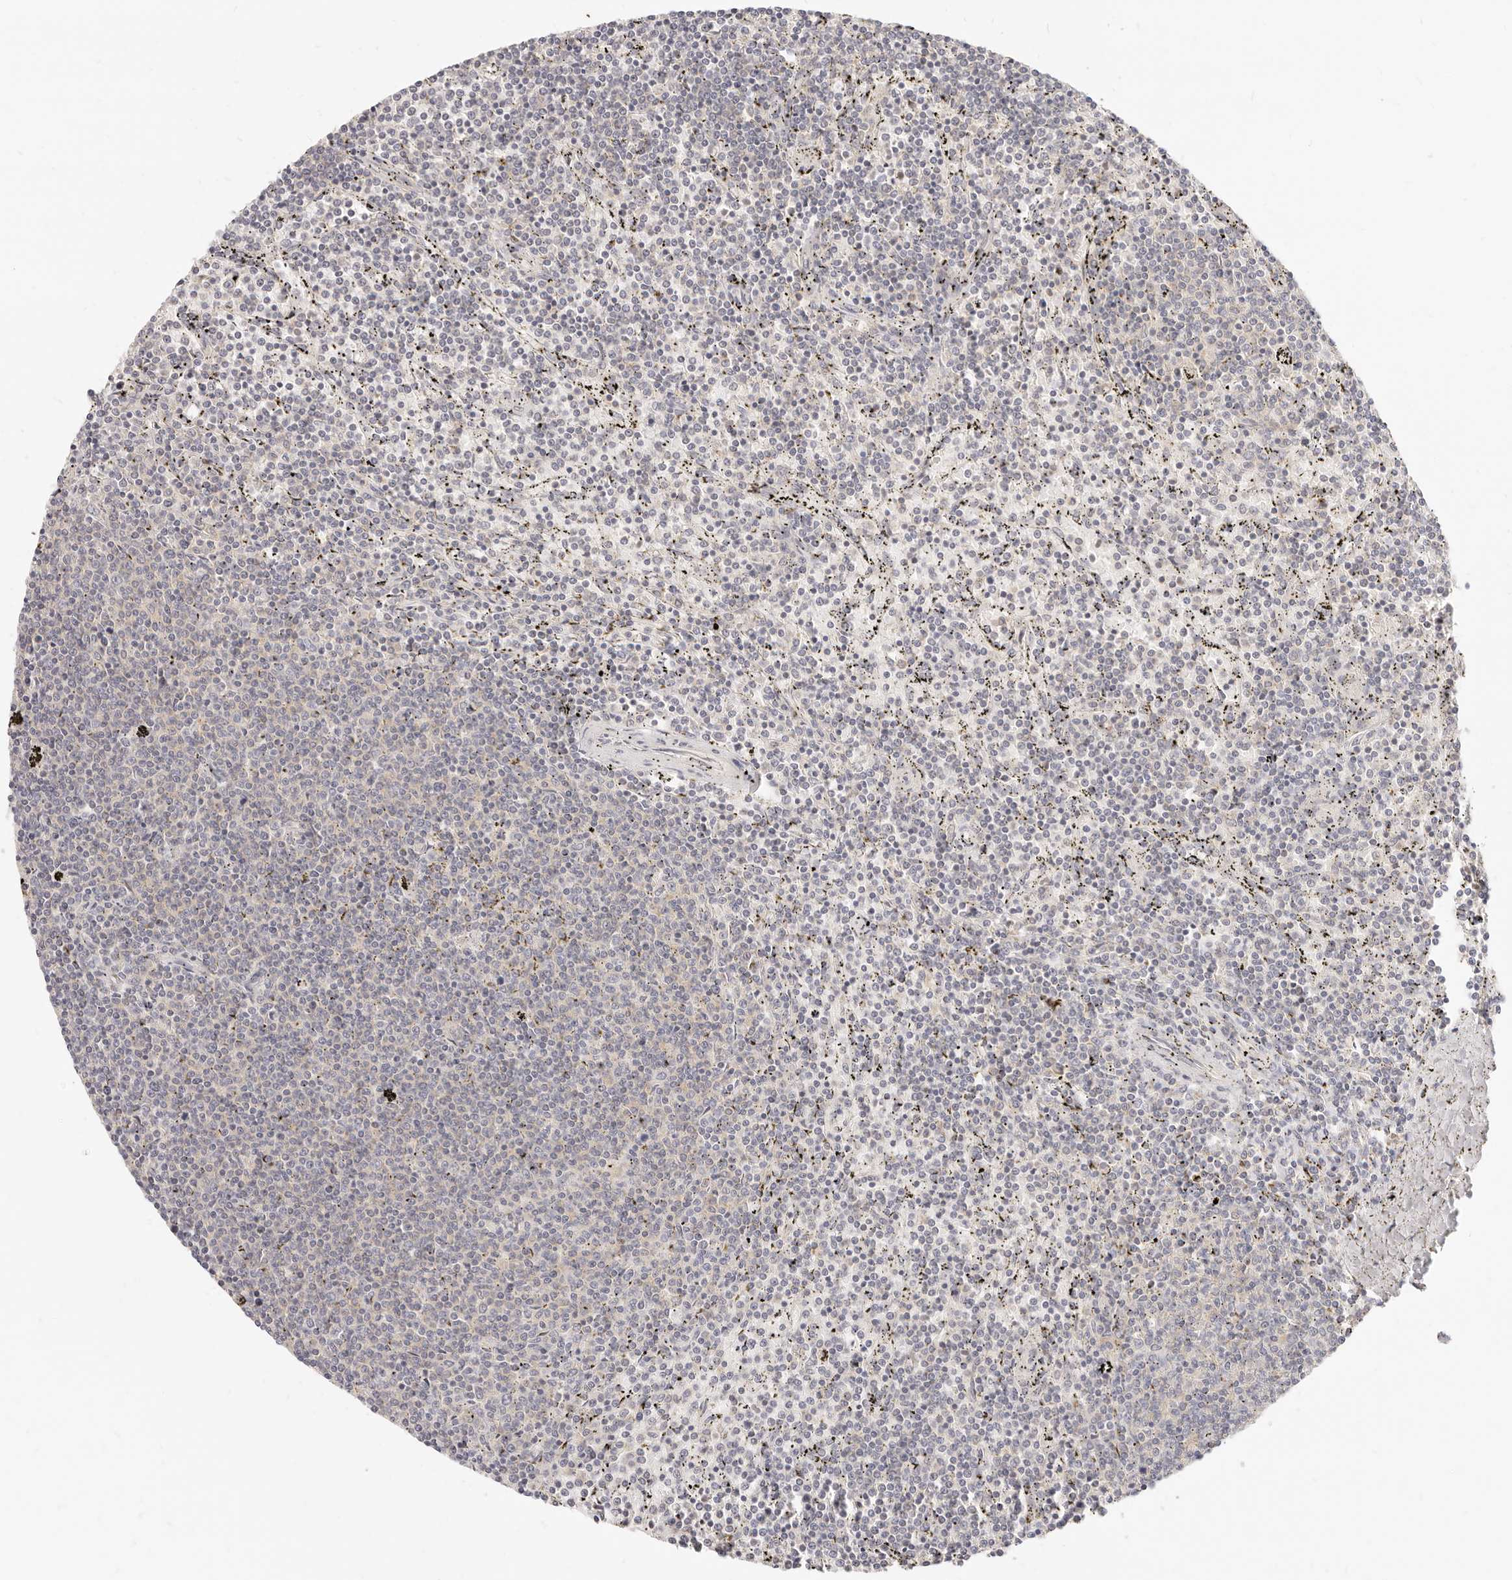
{"staining": {"intensity": "negative", "quantity": "none", "location": "none"}, "tissue": "lymphoma", "cell_type": "Tumor cells", "image_type": "cancer", "snomed": [{"axis": "morphology", "description": "Malignant lymphoma, non-Hodgkin's type, Low grade"}, {"axis": "topography", "description": "Spleen"}], "caption": "Immunohistochemistry photomicrograph of malignant lymphoma, non-Hodgkin's type (low-grade) stained for a protein (brown), which shows no positivity in tumor cells. The staining was performed using DAB (3,3'-diaminobenzidine) to visualize the protein expression in brown, while the nuclei were stained in blue with hematoxylin (Magnification: 20x).", "gene": "LTB4R2", "patient": {"sex": "female", "age": 50}}